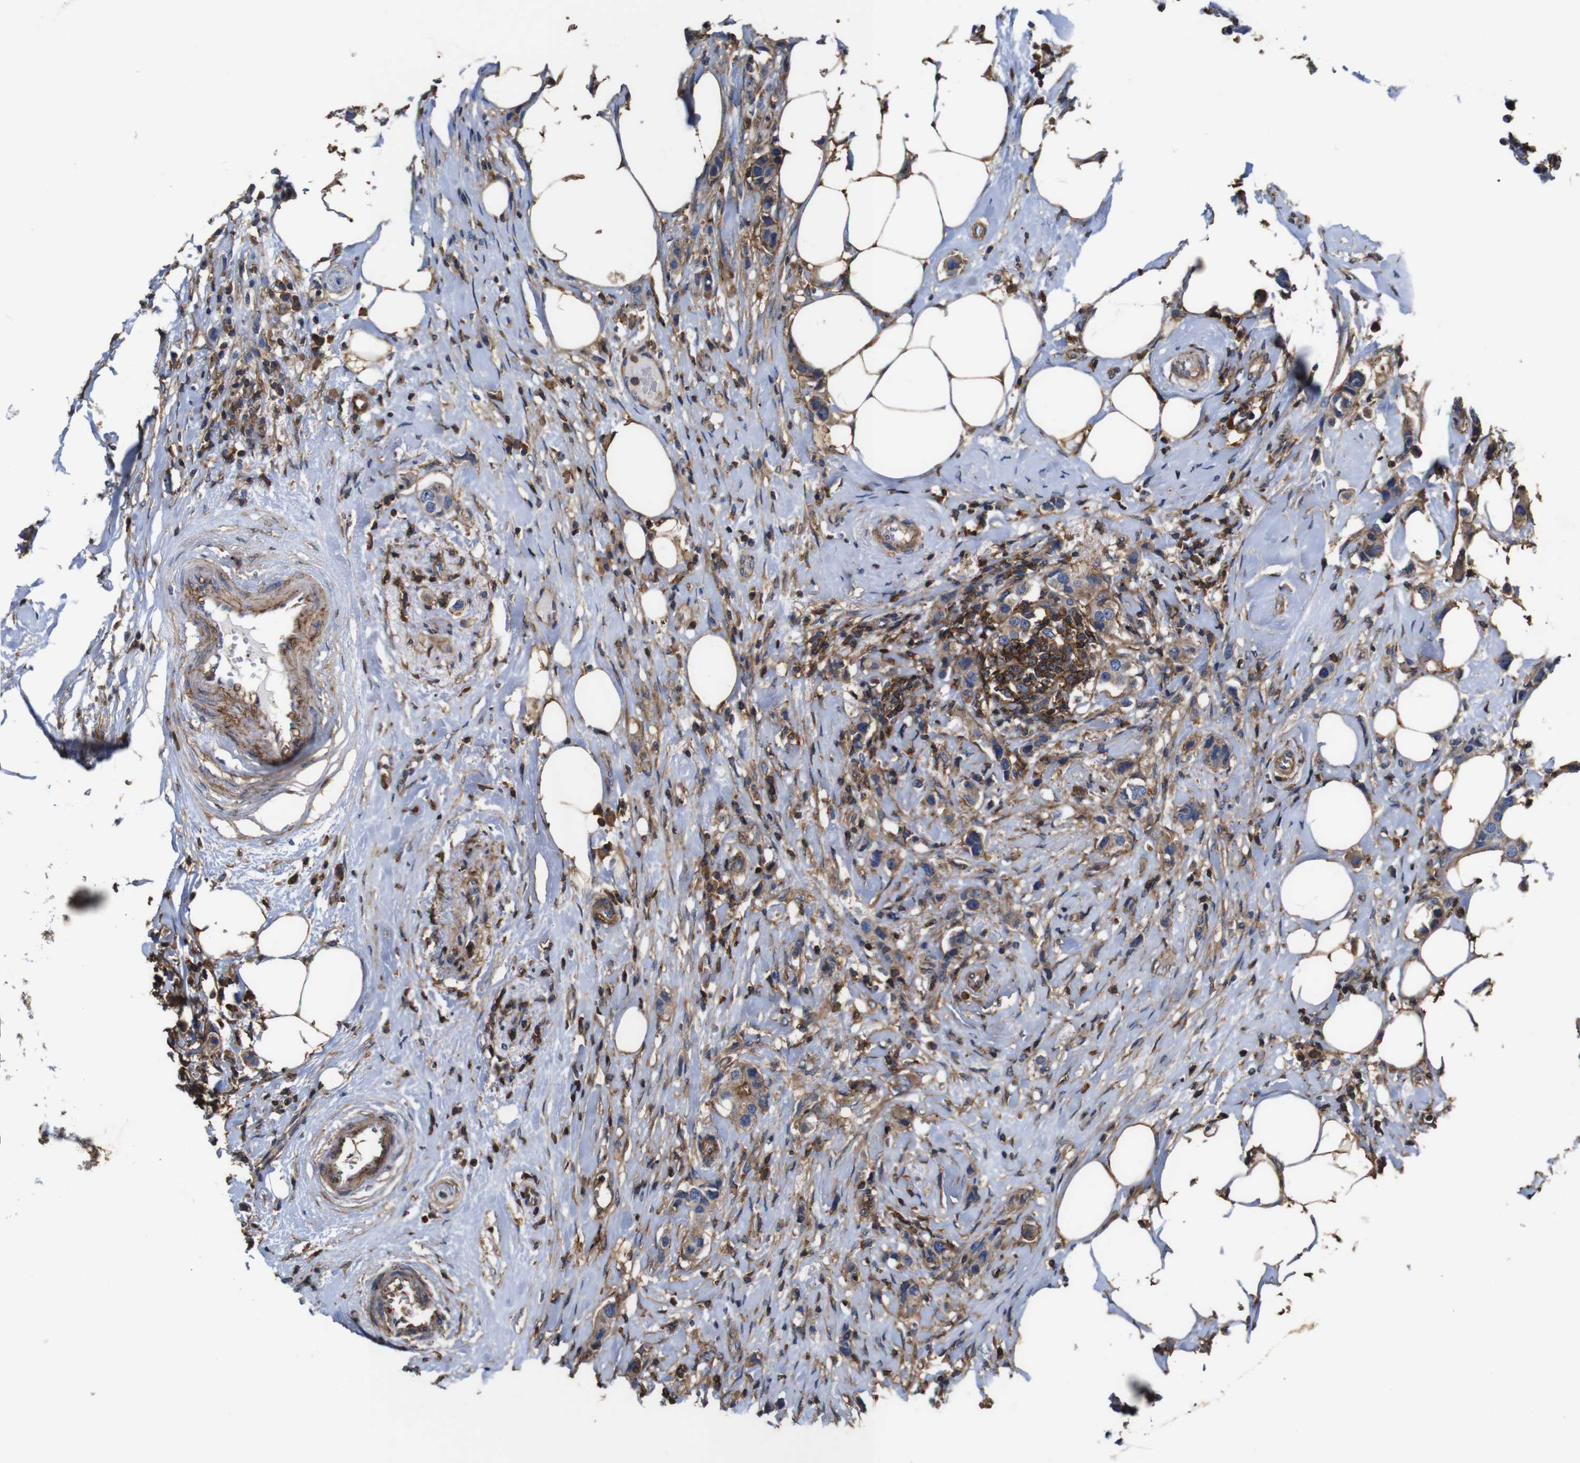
{"staining": {"intensity": "moderate", "quantity": ">75%", "location": "cytoplasmic/membranous"}, "tissue": "breast cancer", "cell_type": "Tumor cells", "image_type": "cancer", "snomed": [{"axis": "morphology", "description": "Normal tissue, NOS"}, {"axis": "morphology", "description": "Duct carcinoma"}, {"axis": "topography", "description": "Breast"}], "caption": "Immunohistochemistry (DAB (3,3'-diaminobenzidine)) staining of human intraductal carcinoma (breast) exhibits moderate cytoplasmic/membranous protein staining in approximately >75% of tumor cells. (DAB IHC, brown staining for protein, blue staining for nuclei).", "gene": "PI4KA", "patient": {"sex": "female", "age": 50}}